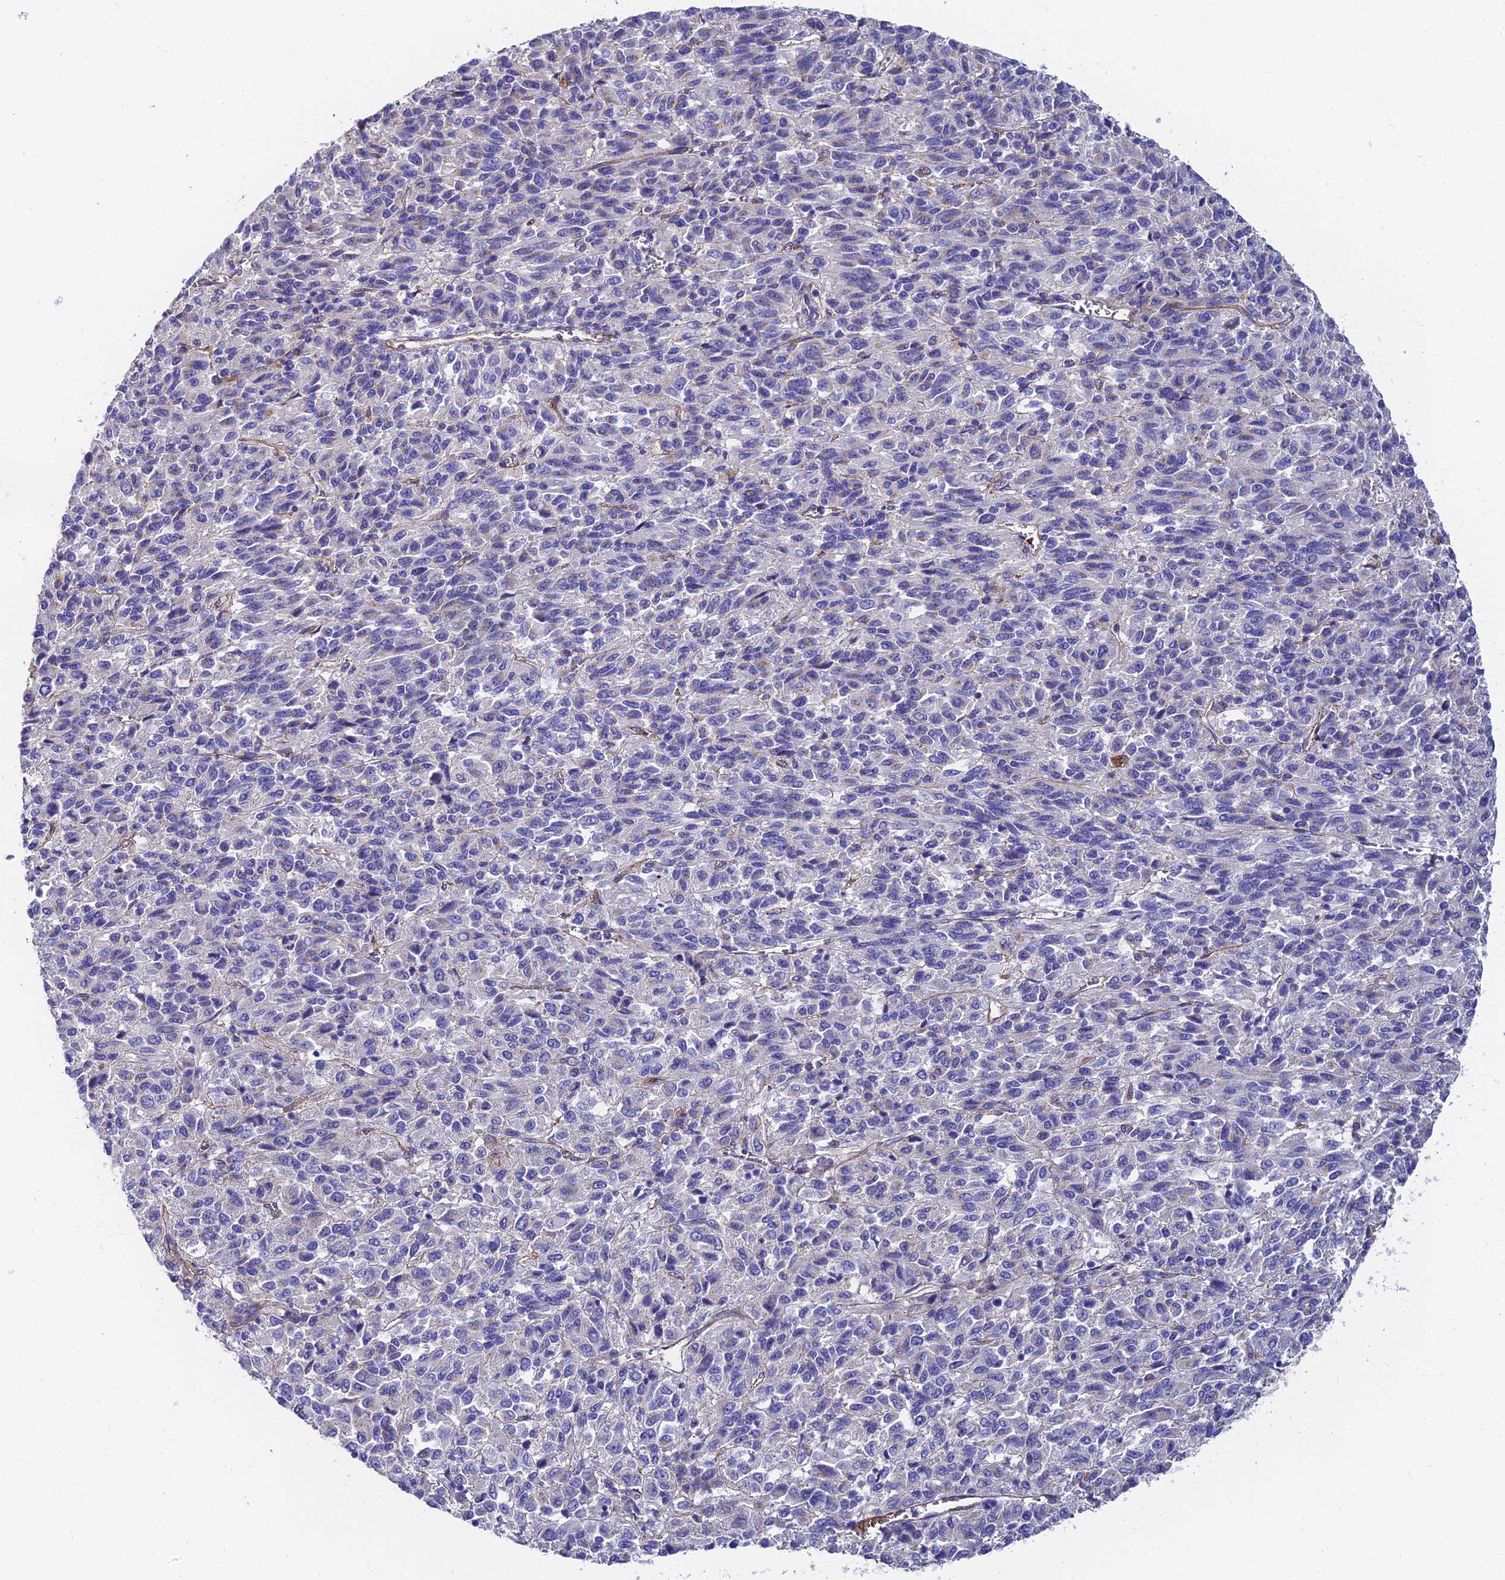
{"staining": {"intensity": "negative", "quantity": "none", "location": "none"}, "tissue": "melanoma", "cell_type": "Tumor cells", "image_type": "cancer", "snomed": [{"axis": "morphology", "description": "Malignant melanoma, Metastatic site"}, {"axis": "topography", "description": "Lung"}], "caption": "A high-resolution micrograph shows IHC staining of melanoma, which reveals no significant expression in tumor cells.", "gene": "ADGRF3", "patient": {"sex": "male", "age": 64}}